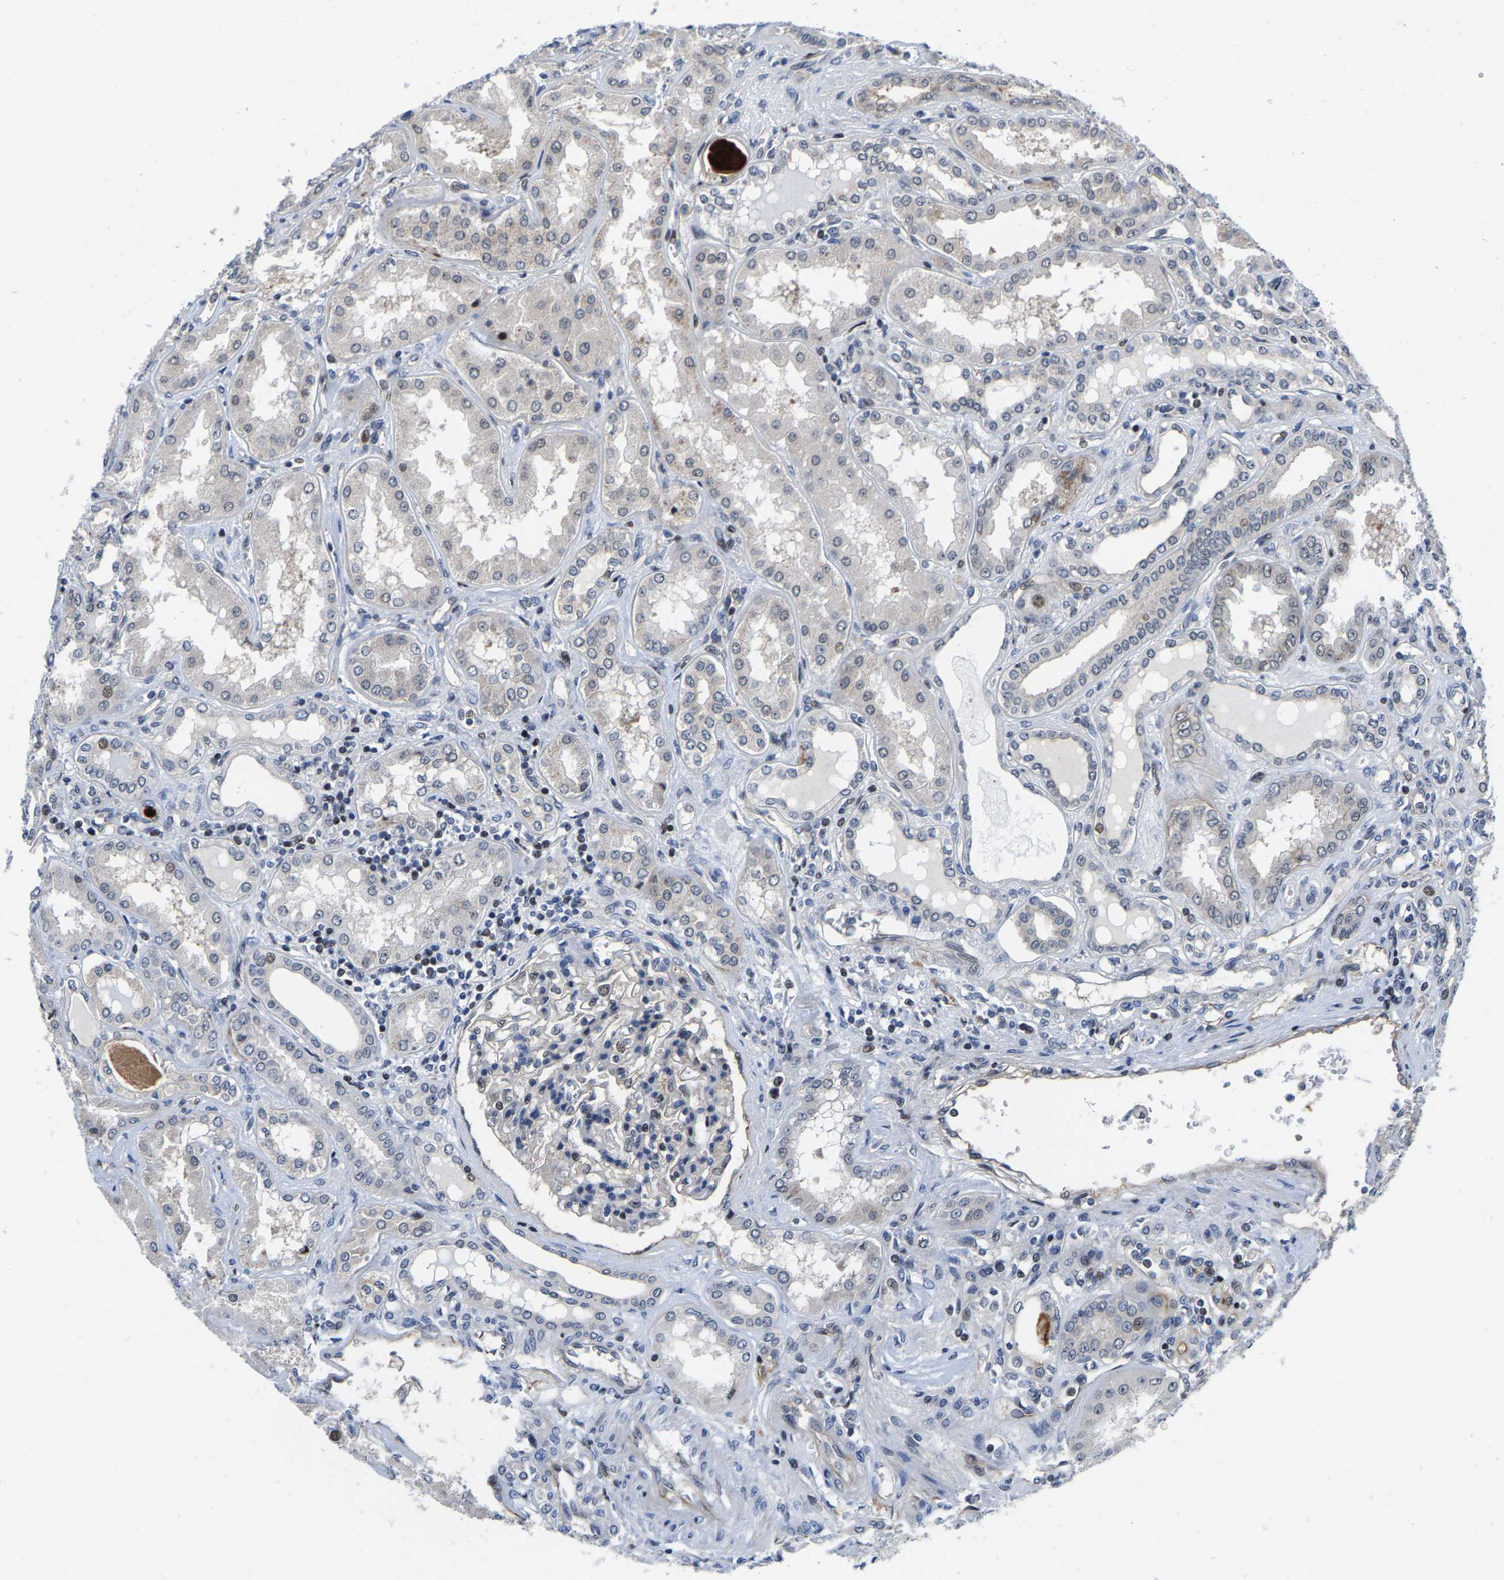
{"staining": {"intensity": "moderate", "quantity": "<25%", "location": "nuclear"}, "tissue": "kidney", "cell_type": "Cells in glomeruli", "image_type": "normal", "snomed": [{"axis": "morphology", "description": "Normal tissue, NOS"}, {"axis": "topography", "description": "Kidney"}], "caption": "The histopathology image exhibits immunohistochemical staining of unremarkable kidney. There is moderate nuclear positivity is identified in about <25% of cells in glomeruli.", "gene": "GTPBP10", "patient": {"sex": "female", "age": 56}}